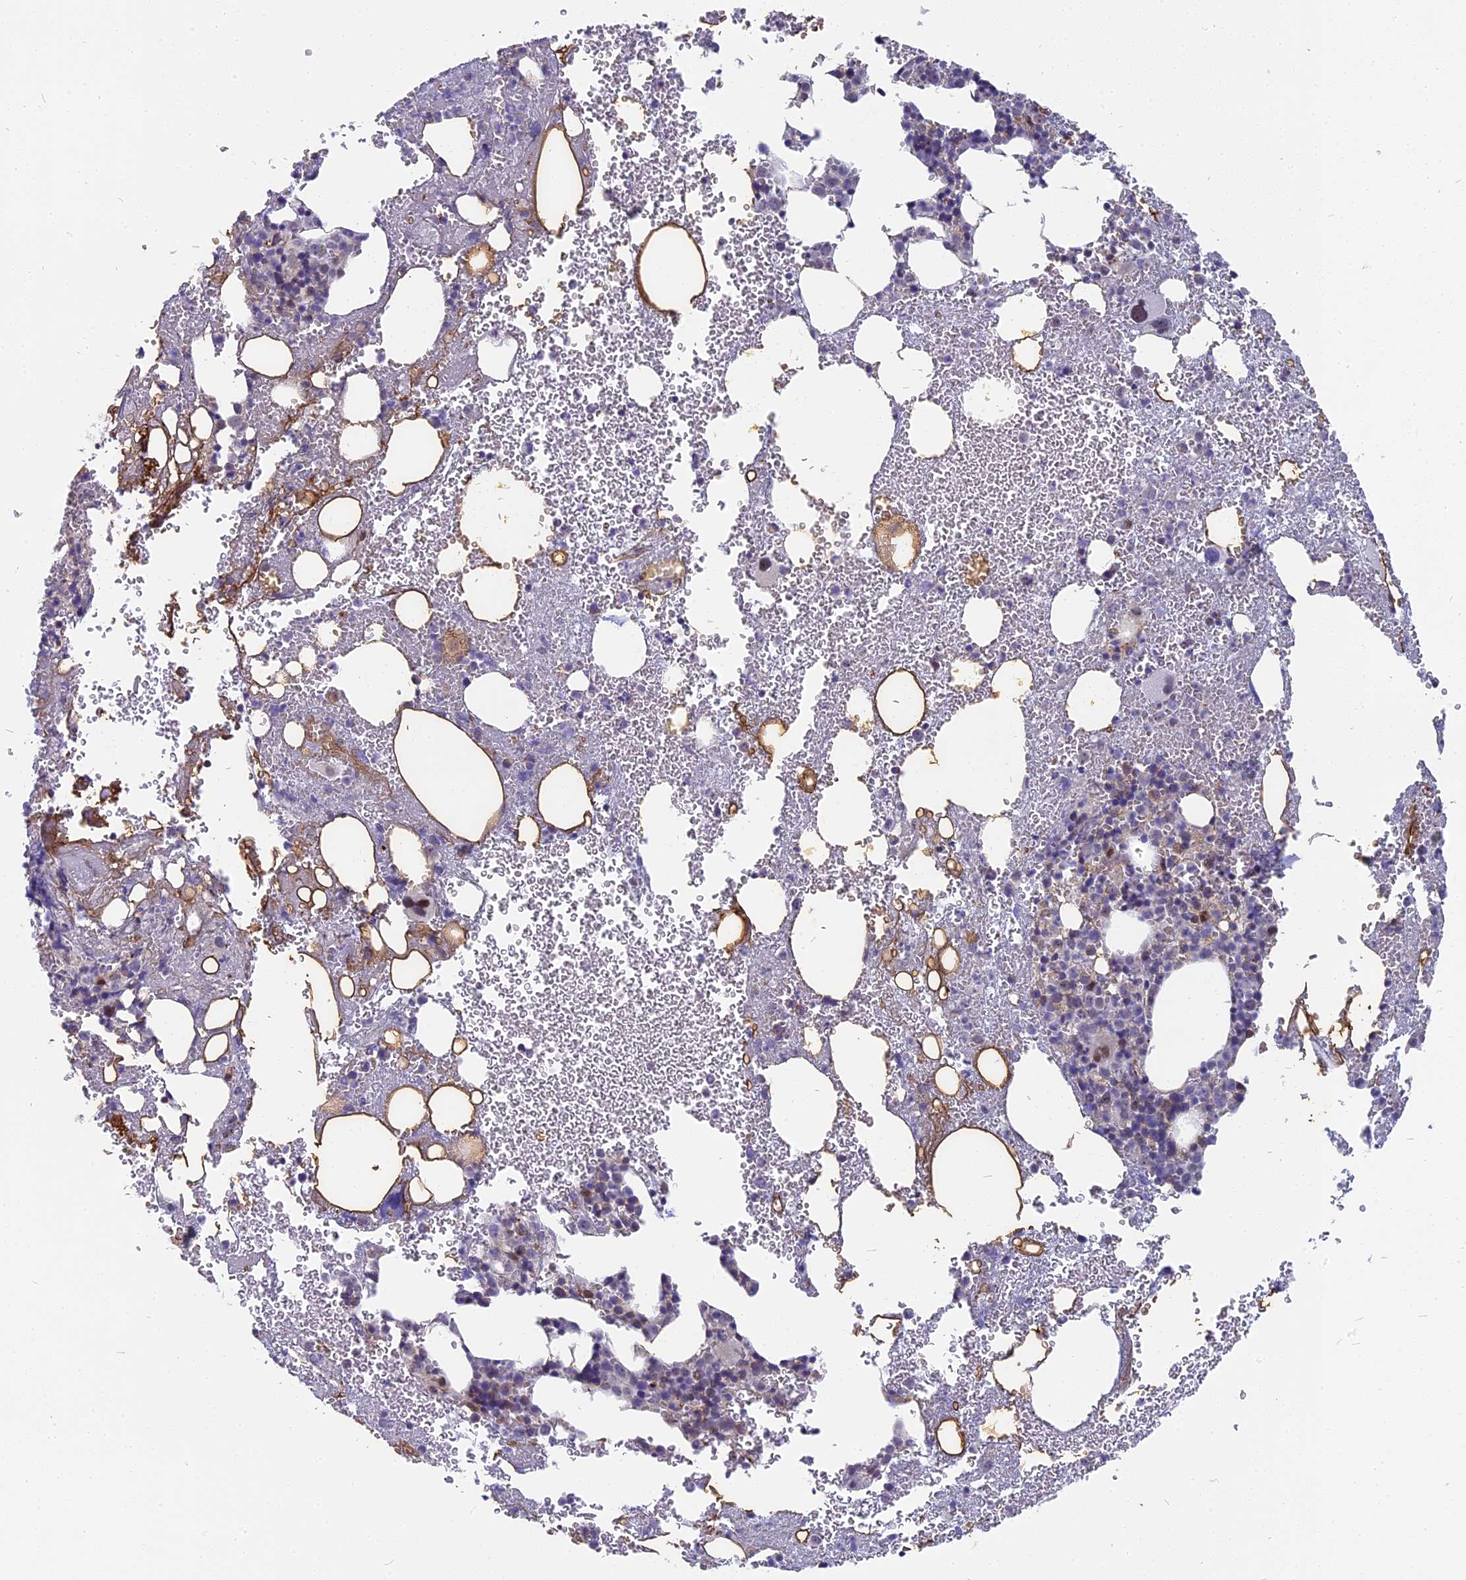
{"staining": {"intensity": "weak", "quantity": "<25%", "location": "nuclear"}, "tissue": "bone marrow", "cell_type": "Hematopoietic cells", "image_type": "normal", "snomed": [{"axis": "morphology", "description": "Normal tissue, NOS"}, {"axis": "topography", "description": "Bone marrow"}], "caption": "DAB (3,3'-diaminobenzidine) immunohistochemical staining of benign human bone marrow exhibits no significant staining in hematopoietic cells.", "gene": "DTWD1", "patient": {"sex": "male", "age": 61}}